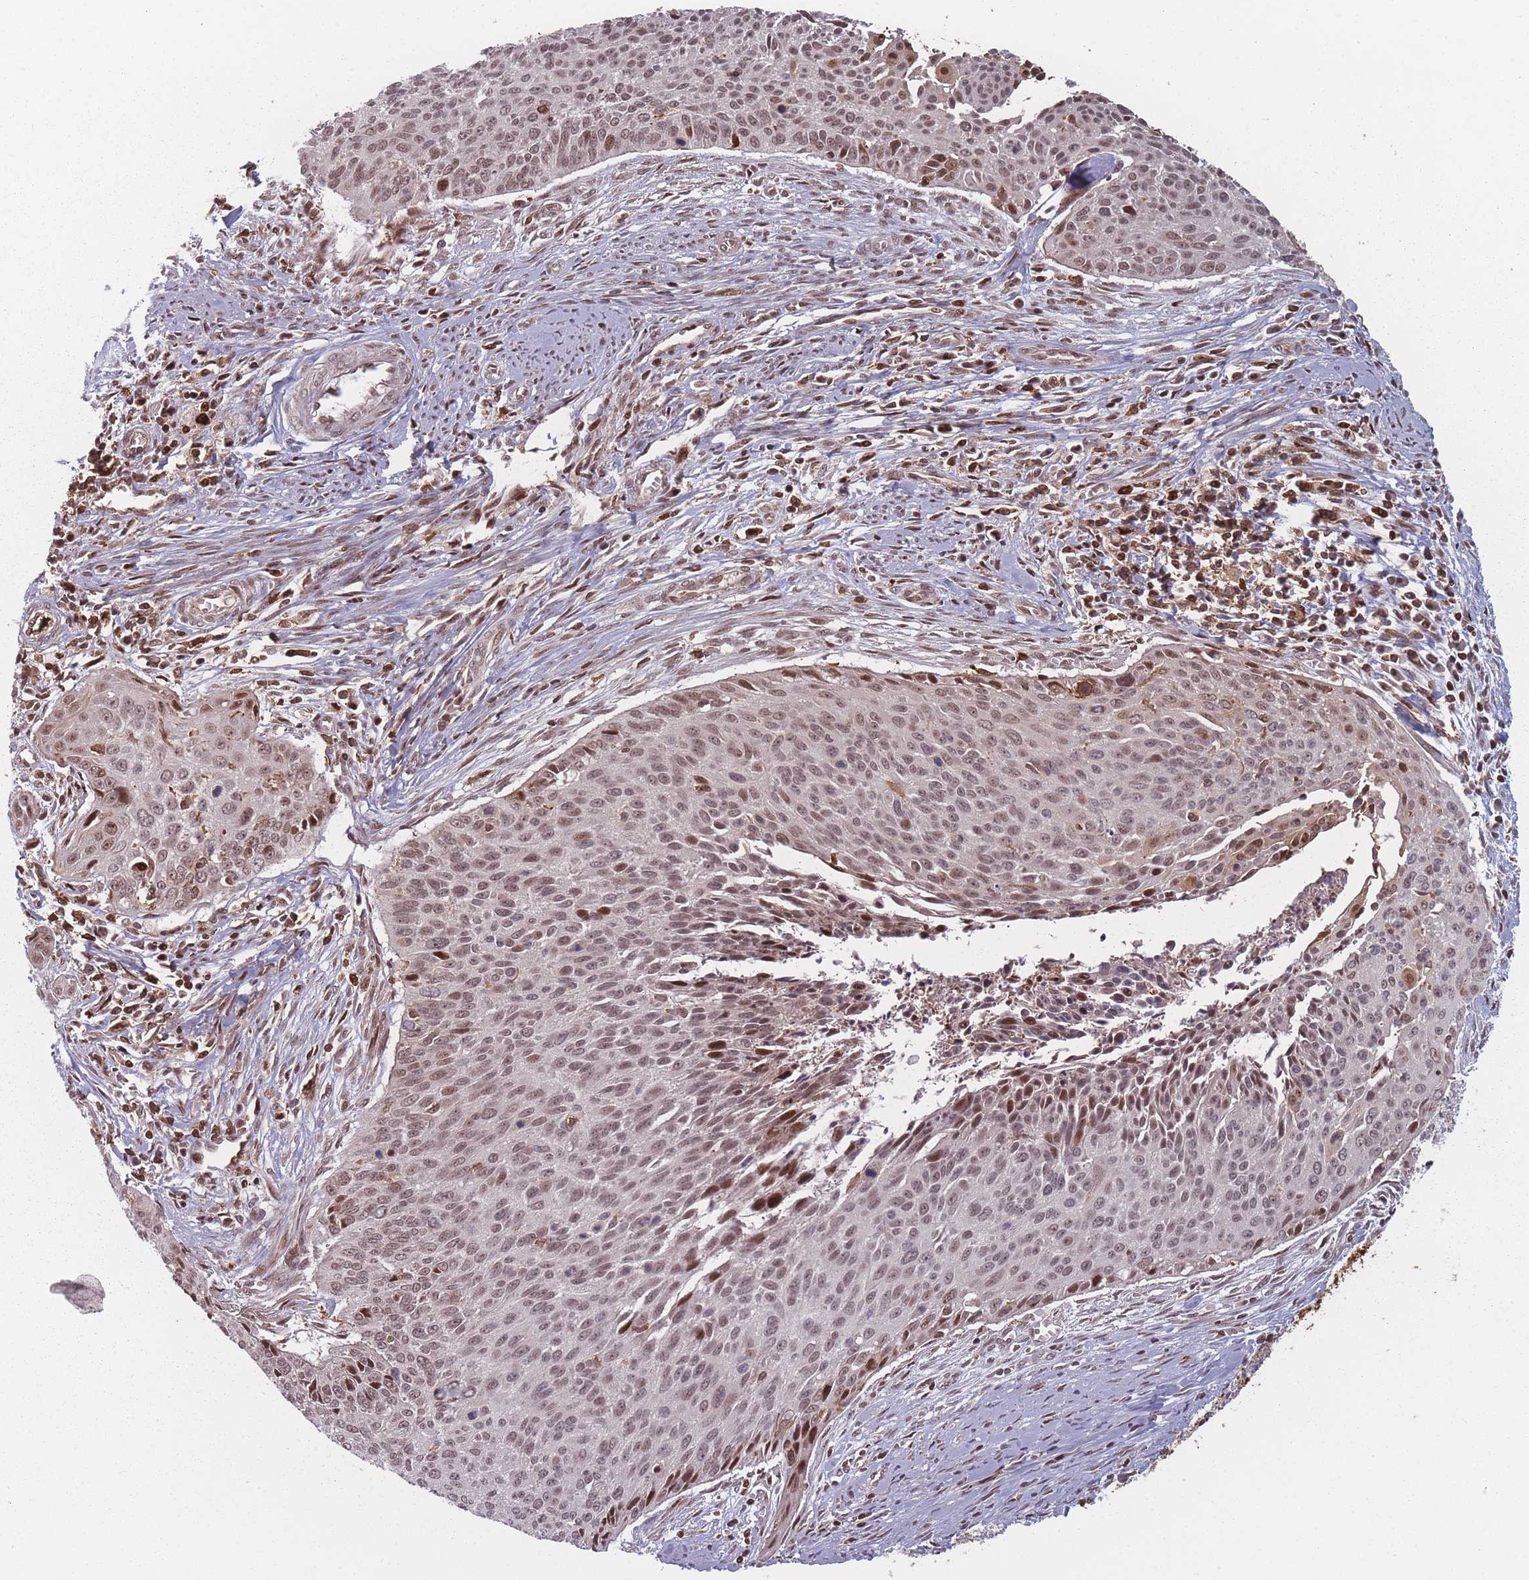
{"staining": {"intensity": "moderate", "quantity": ">75%", "location": "nuclear"}, "tissue": "cervical cancer", "cell_type": "Tumor cells", "image_type": "cancer", "snomed": [{"axis": "morphology", "description": "Squamous cell carcinoma, NOS"}, {"axis": "topography", "description": "Cervix"}], "caption": "Protein analysis of squamous cell carcinoma (cervical) tissue displays moderate nuclear positivity in approximately >75% of tumor cells. Using DAB (brown) and hematoxylin (blue) stains, captured at high magnification using brightfield microscopy.", "gene": "WDR55", "patient": {"sex": "female", "age": 55}}